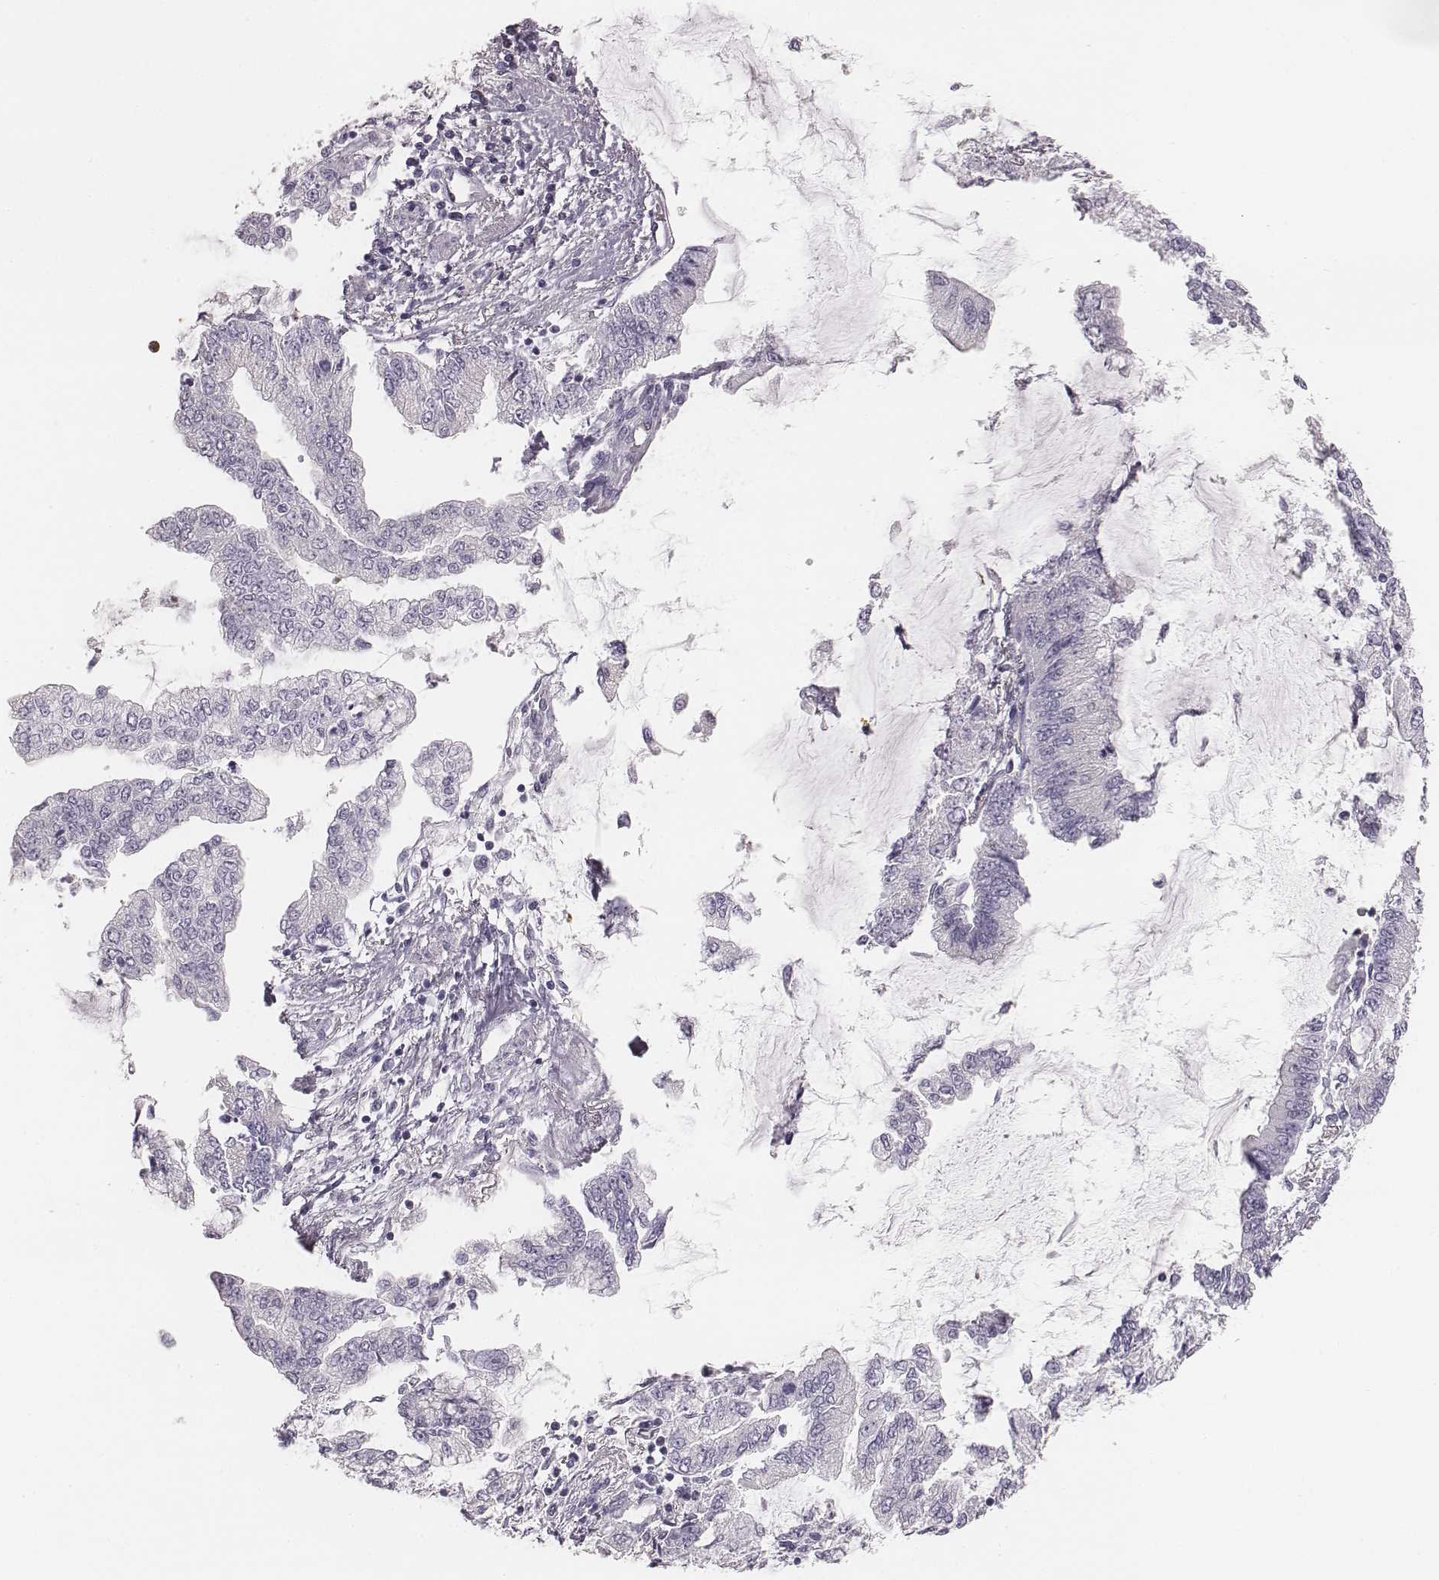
{"staining": {"intensity": "negative", "quantity": "none", "location": "none"}, "tissue": "stomach cancer", "cell_type": "Tumor cells", "image_type": "cancer", "snomed": [{"axis": "morphology", "description": "Adenocarcinoma, NOS"}, {"axis": "topography", "description": "Stomach, upper"}], "caption": "Human stomach cancer stained for a protein using IHC displays no expression in tumor cells.", "gene": "KCNJ12", "patient": {"sex": "female", "age": 74}}